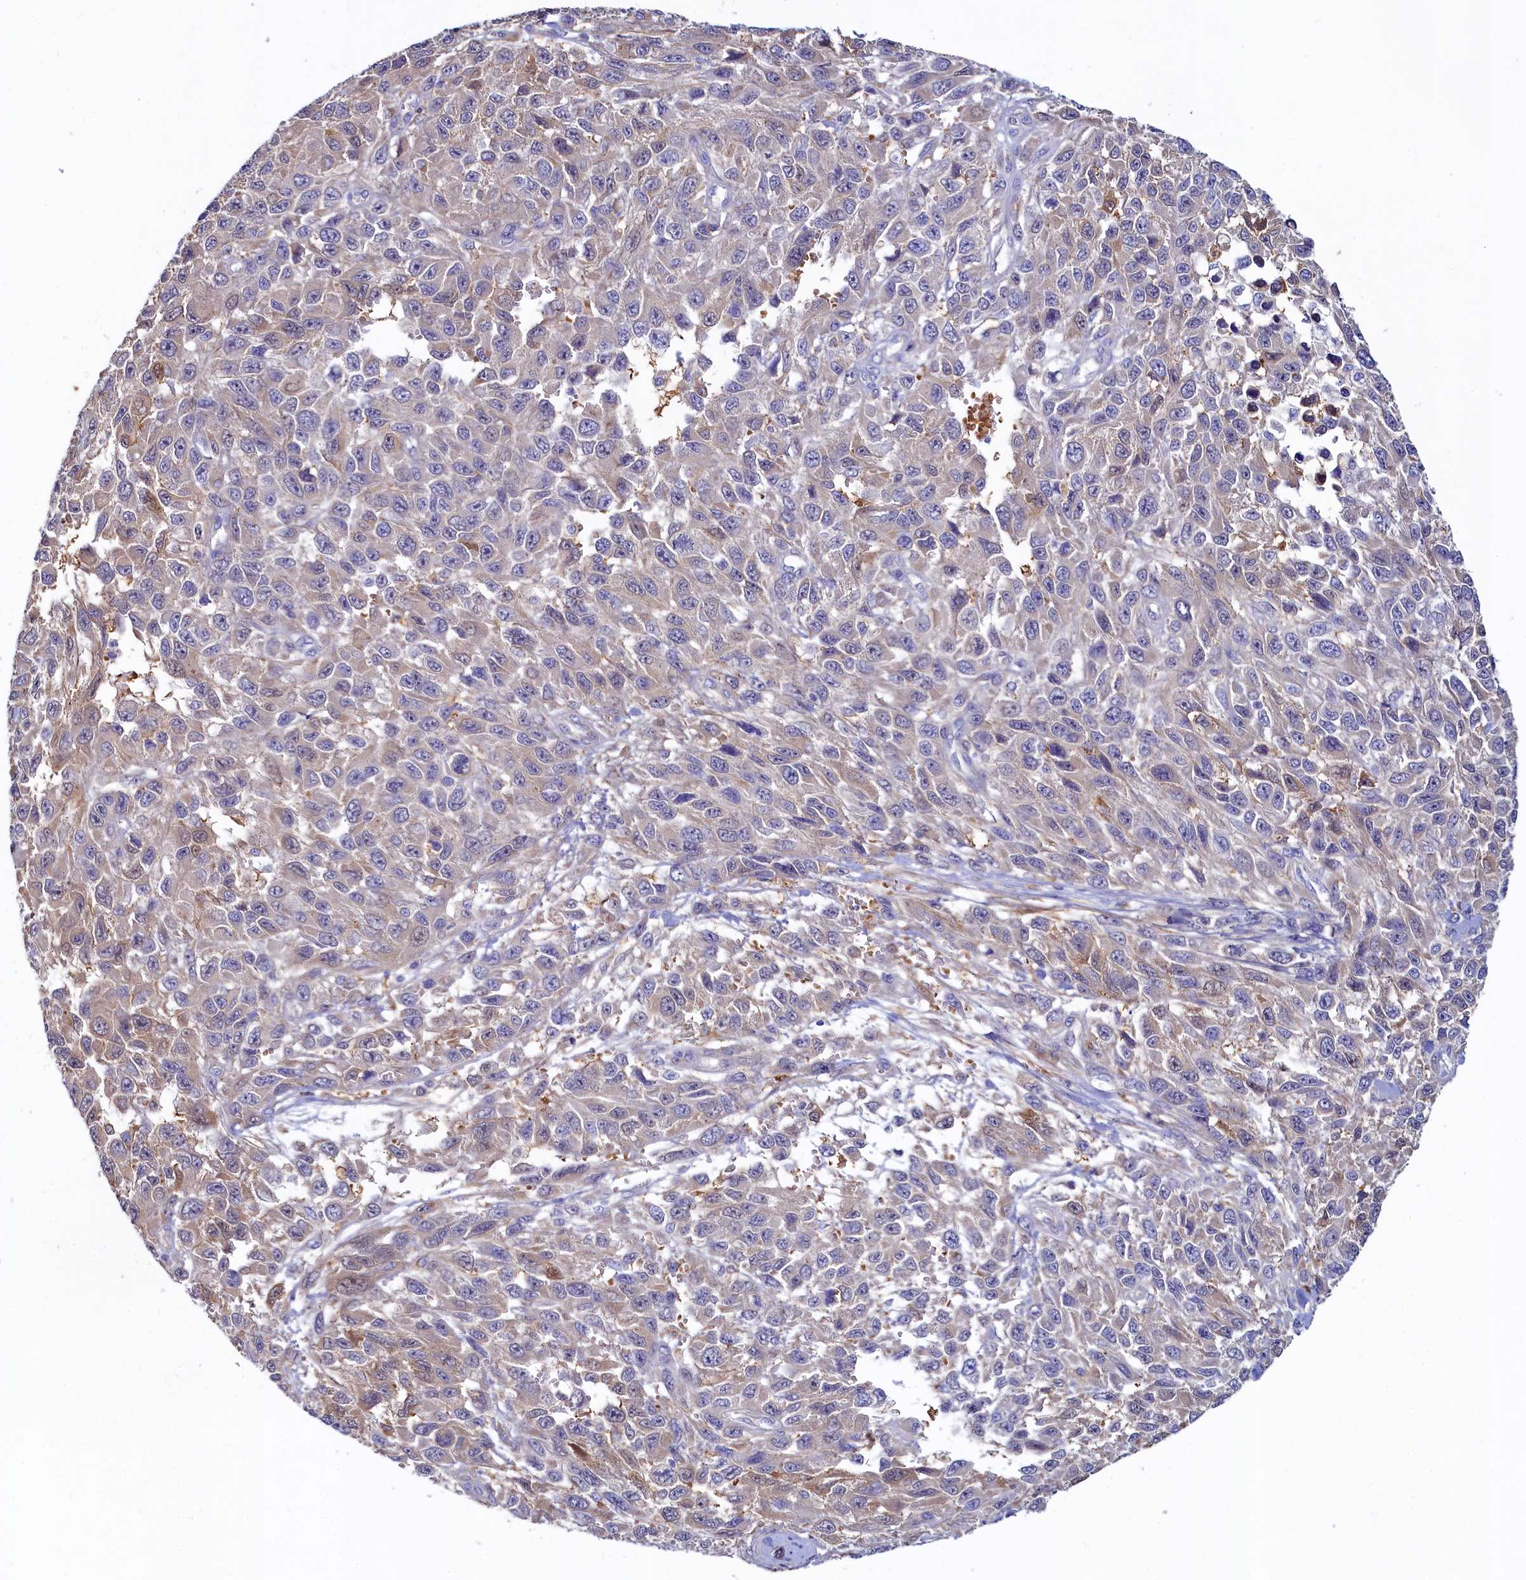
{"staining": {"intensity": "negative", "quantity": "none", "location": "none"}, "tissue": "melanoma", "cell_type": "Tumor cells", "image_type": "cancer", "snomed": [{"axis": "morphology", "description": "Normal tissue, NOS"}, {"axis": "morphology", "description": "Malignant melanoma, NOS"}, {"axis": "topography", "description": "Skin"}], "caption": "The image displays no staining of tumor cells in melanoma.", "gene": "ASTE1", "patient": {"sex": "female", "age": 96}}